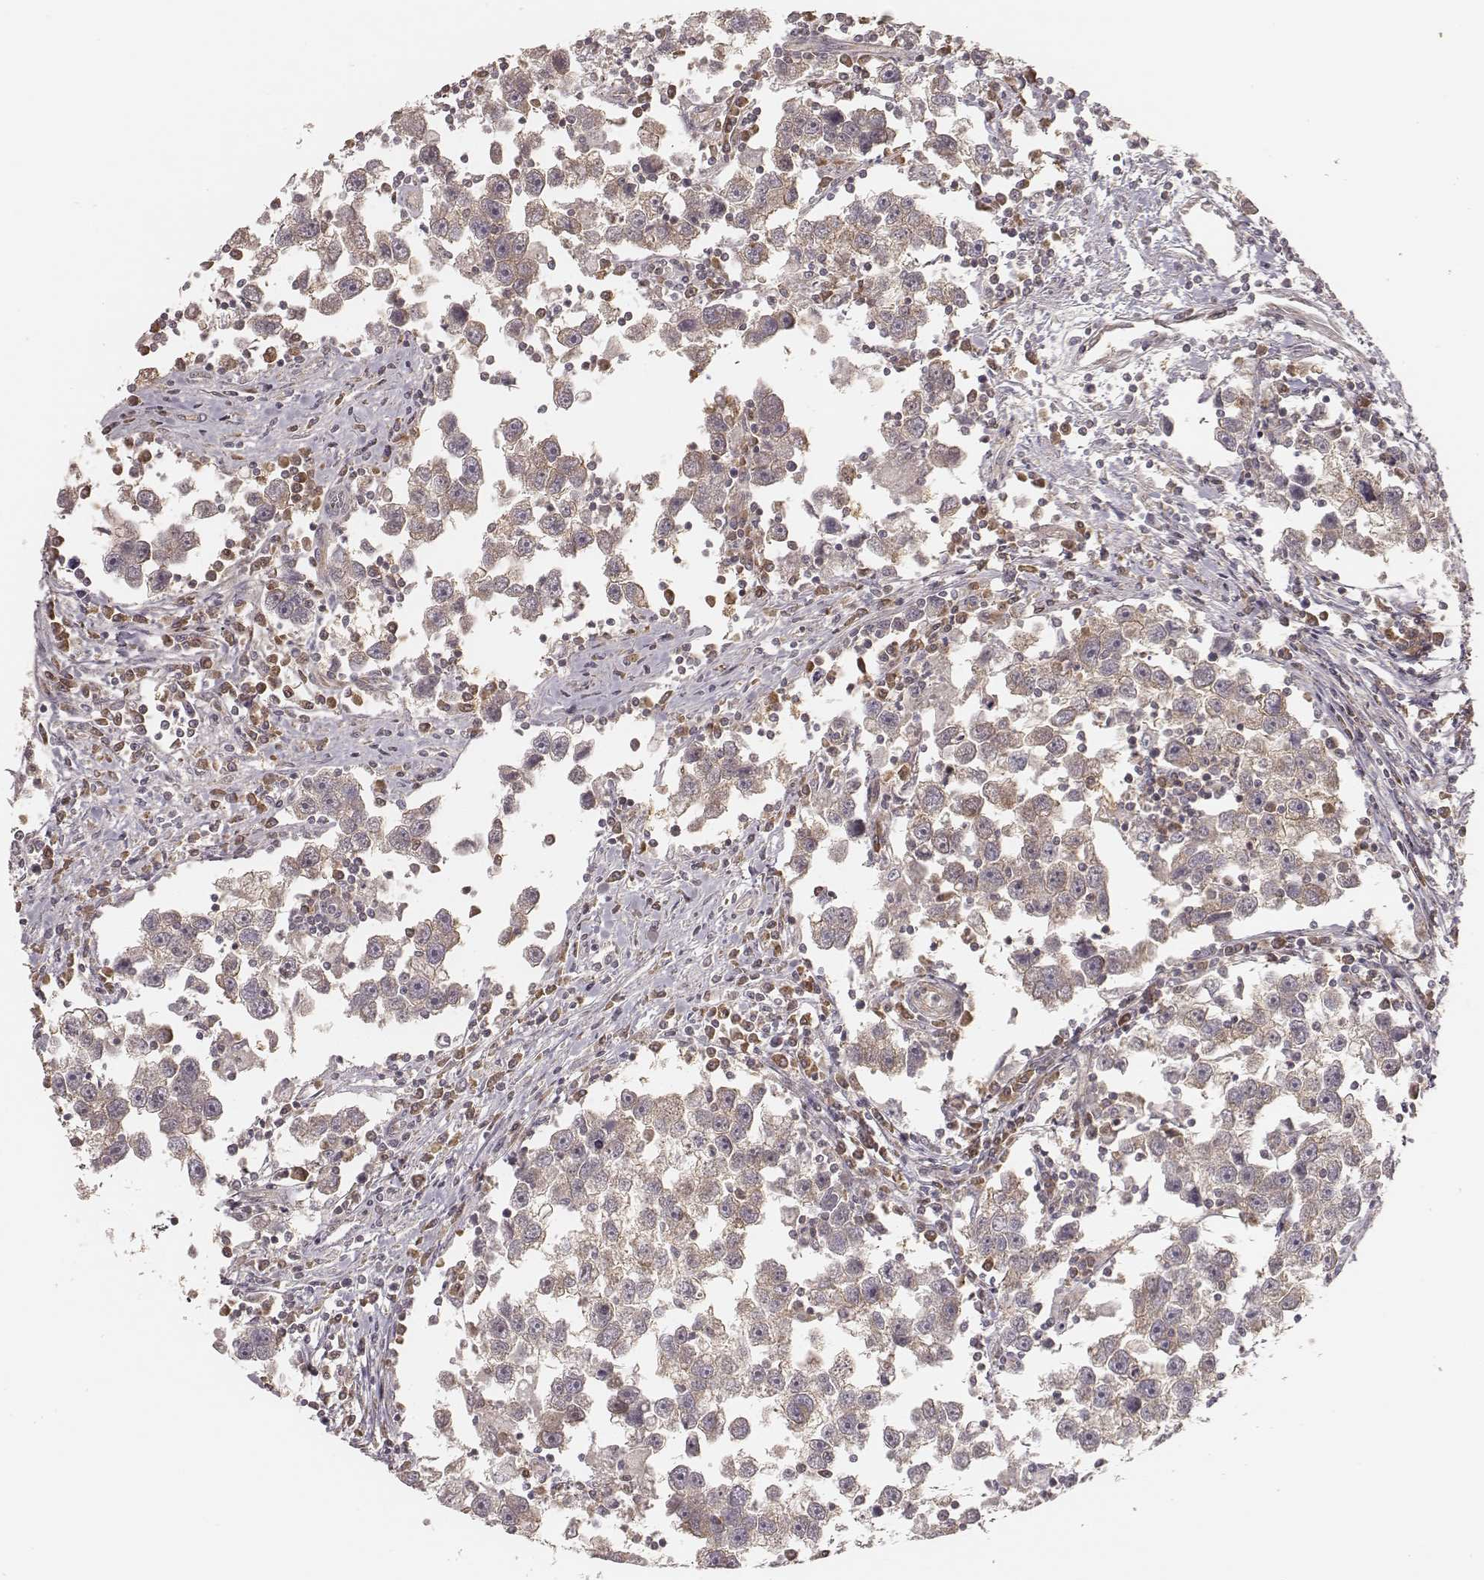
{"staining": {"intensity": "weak", "quantity": ">75%", "location": "cytoplasmic/membranous"}, "tissue": "testis cancer", "cell_type": "Tumor cells", "image_type": "cancer", "snomed": [{"axis": "morphology", "description": "Seminoma, NOS"}, {"axis": "topography", "description": "Testis"}], "caption": "Approximately >75% of tumor cells in human testis seminoma reveal weak cytoplasmic/membranous protein staining as visualized by brown immunohistochemical staining.", "gene": "CARS1", "patient": {"sex": "male", "age": 30}}